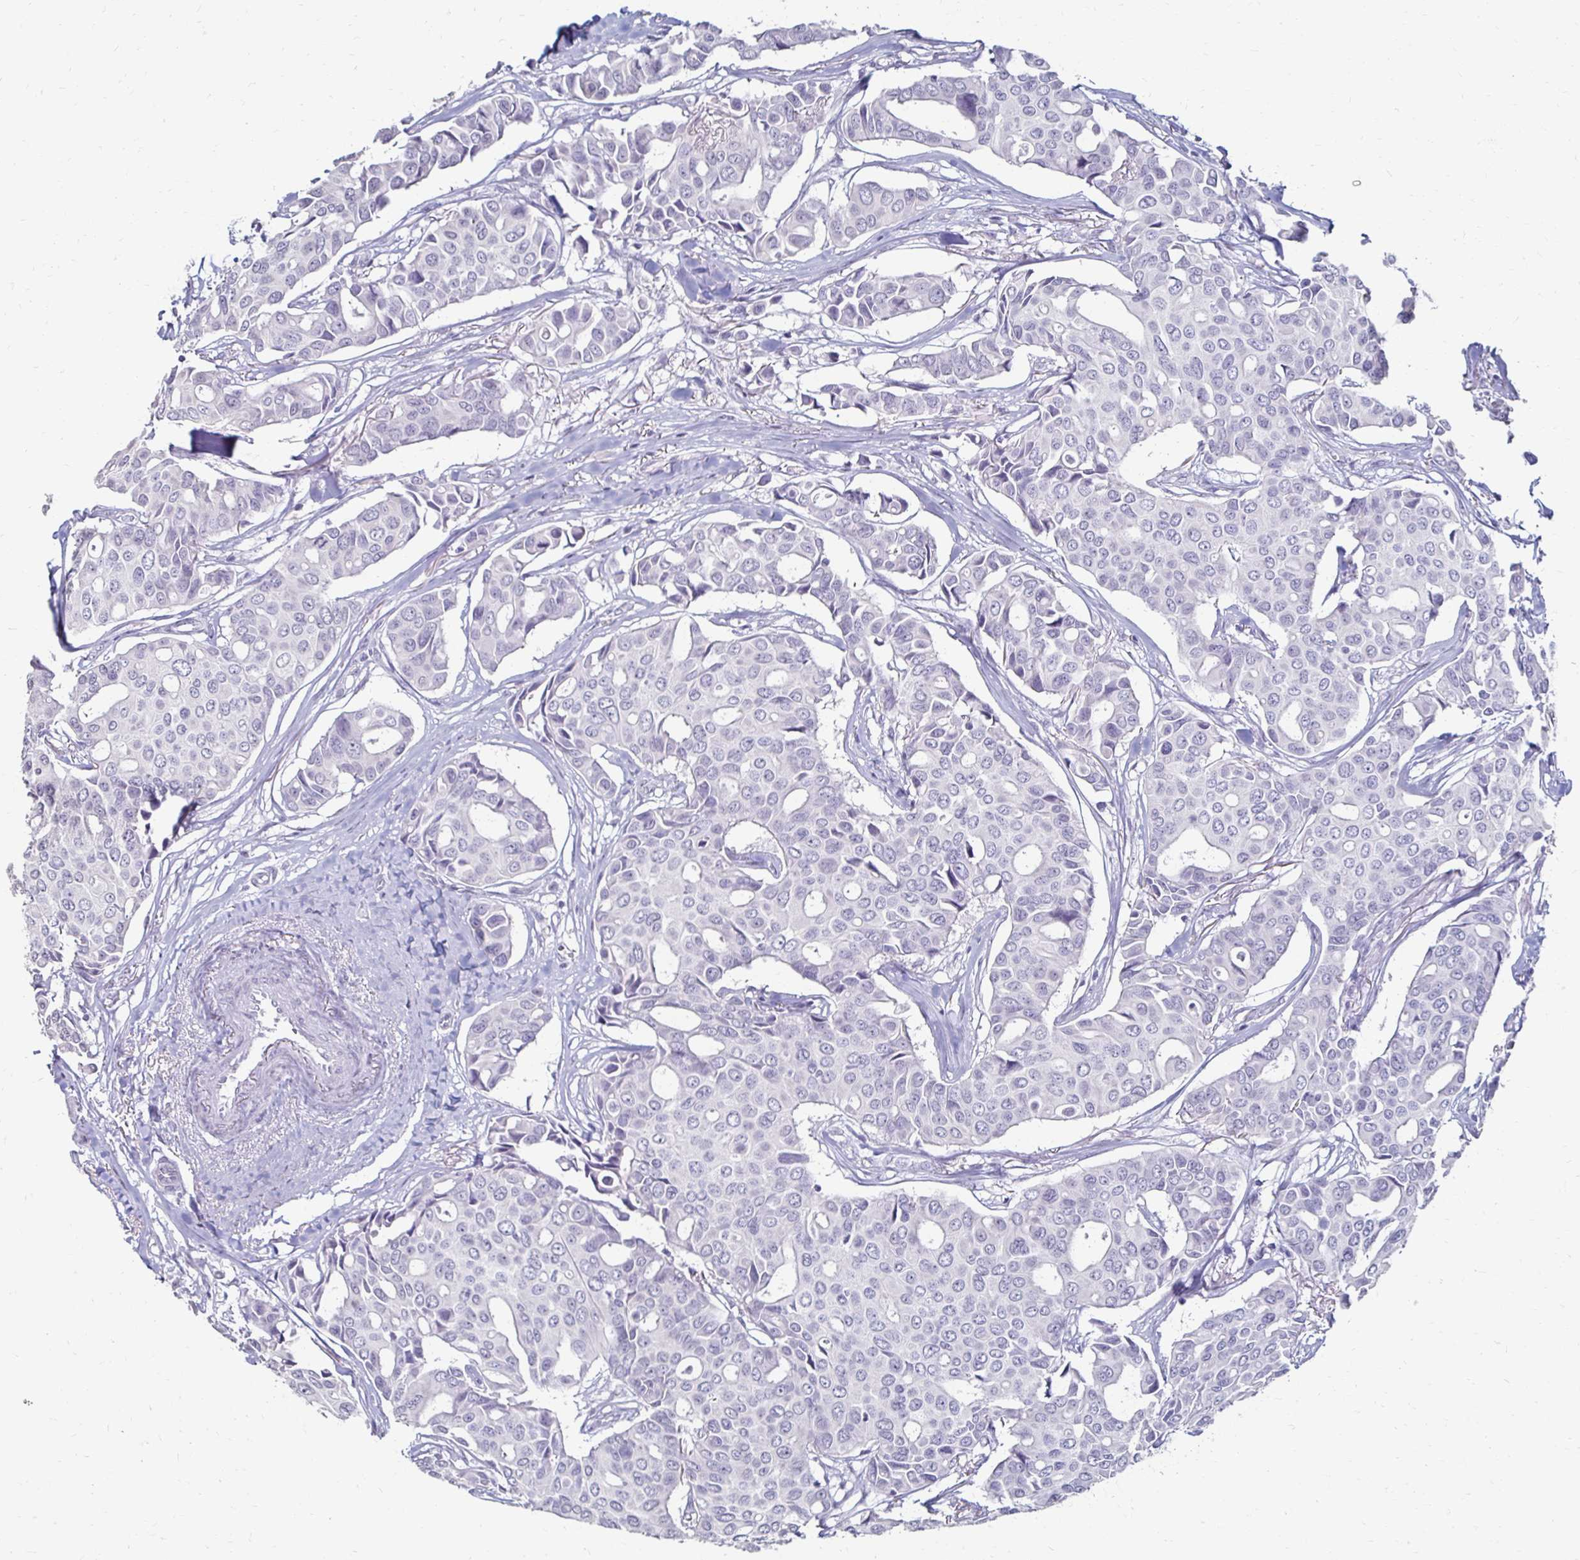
{"staining": {"intensity": "negative", "quantity": "none", "location": "none"}, "tissue": "breast cancer", "cell_type": "Tumor cells", "image_type": "cancer", "snomed": [{"axis": "morphology", "description": "Duct carcinoma"}, {"axis": "topography", "description": "Breast"}], "caption": "Breast cancer stained for a protein using immunohistochemistry (IHC) demonstrates no positivity tumor cells.", "gene": "TOMM34", "patient": {"sex": "female", "age": 54}}